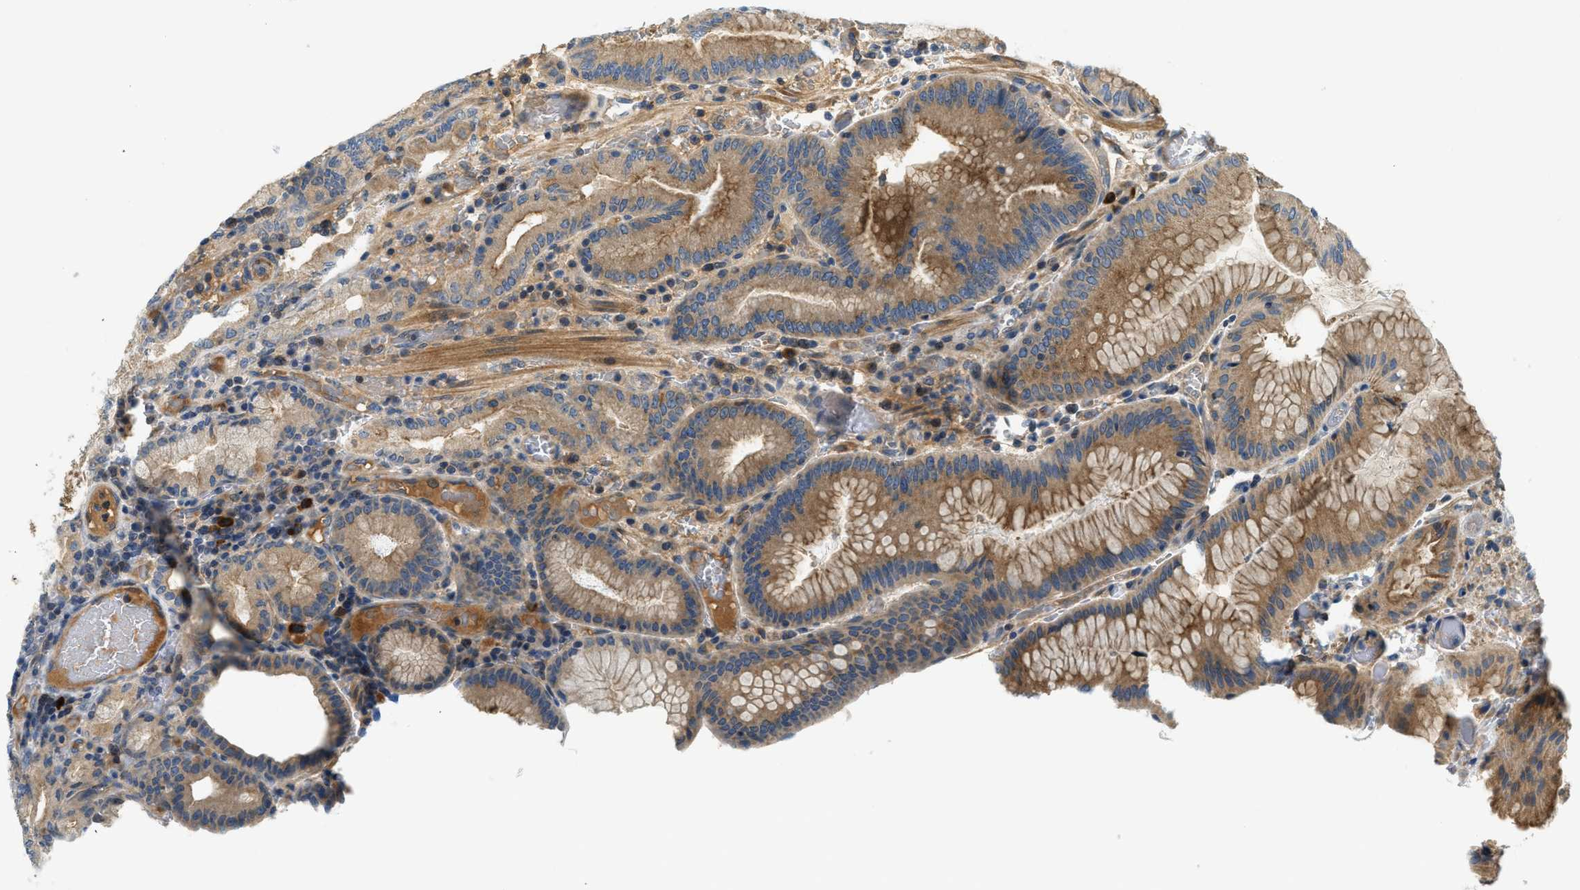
{"staining": {"intensity": "moderate", "quantity": ">75%", "location": "cytoplasmic/membranous"}, "tissue": "stomach", "cell_type": "Glandular cells", "image_type": "normal", "snomed": [{"axis": "morphology", "description": "Normal tissue, NOS"}, {"axis": "morphology", "description": "Carcinoid, malignant, NOS"}, {"axis": "topography", "description": "Stomach, upper"}], "caption": "The immunohistochemical stain labels moderate cytoplasmic/membranous positivity in glandular cells of unremarkable stomach.", "gene": "KCNK1", "patient": {"sex": "male", "age": 39}}